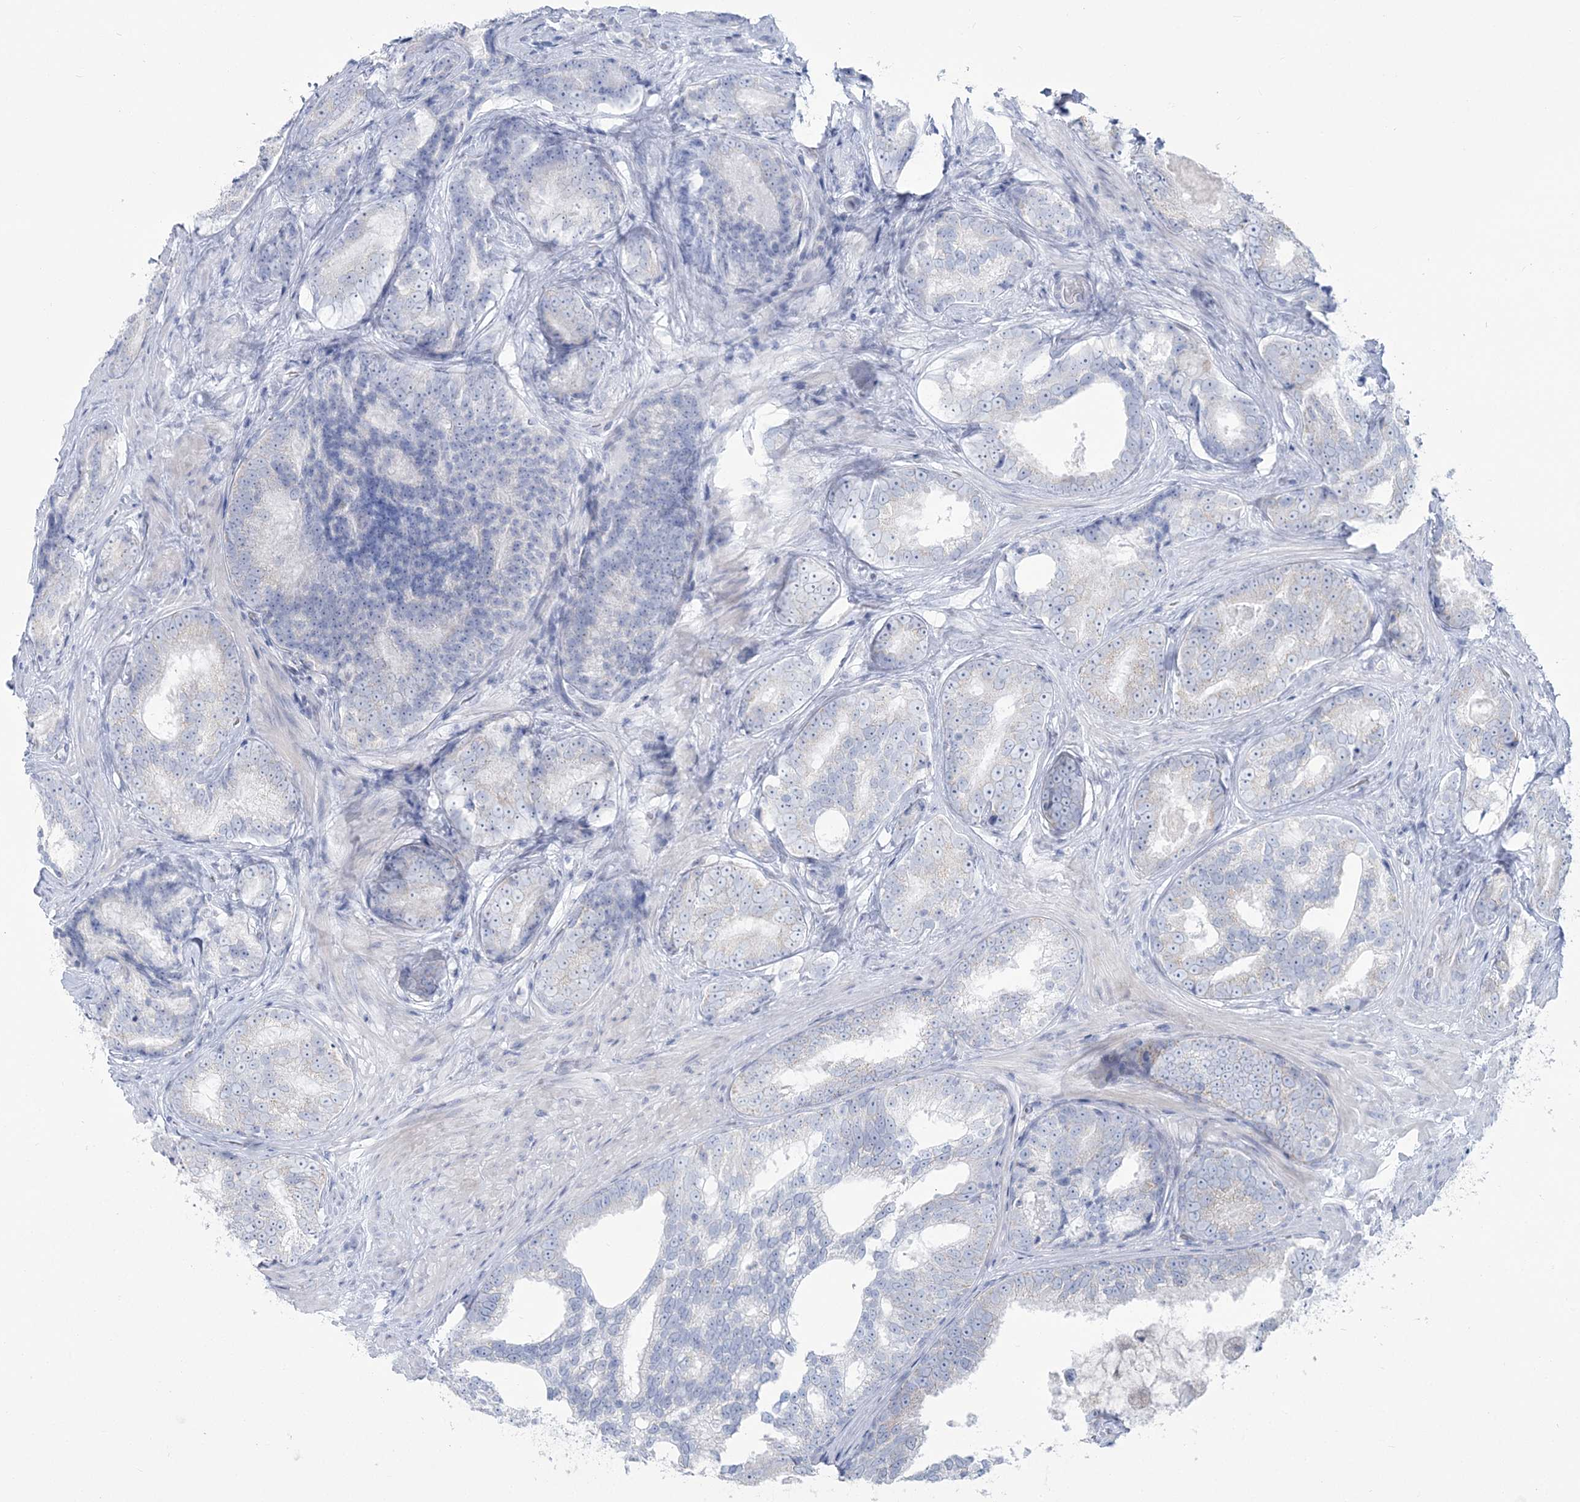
{"staining": {"intensity": "negative", "quantity": "none", "location": "none"}, "tissue": "prostate cancer", "cell_type": "Tumor cells", "image_type": "cancer", "snomed": [{"axis": "morphology", "description": "Adenocarcinoma, High grade"}, {"axis": "topography", "description": "Prostate"}], "caption": "Immunohistochemical staining of human prostate adenocarcinoma (high-grade) reveals no significant positivity in tumor cells.", "gene": "ZNF843", "patient": {"sex": "male", "age": 66}}